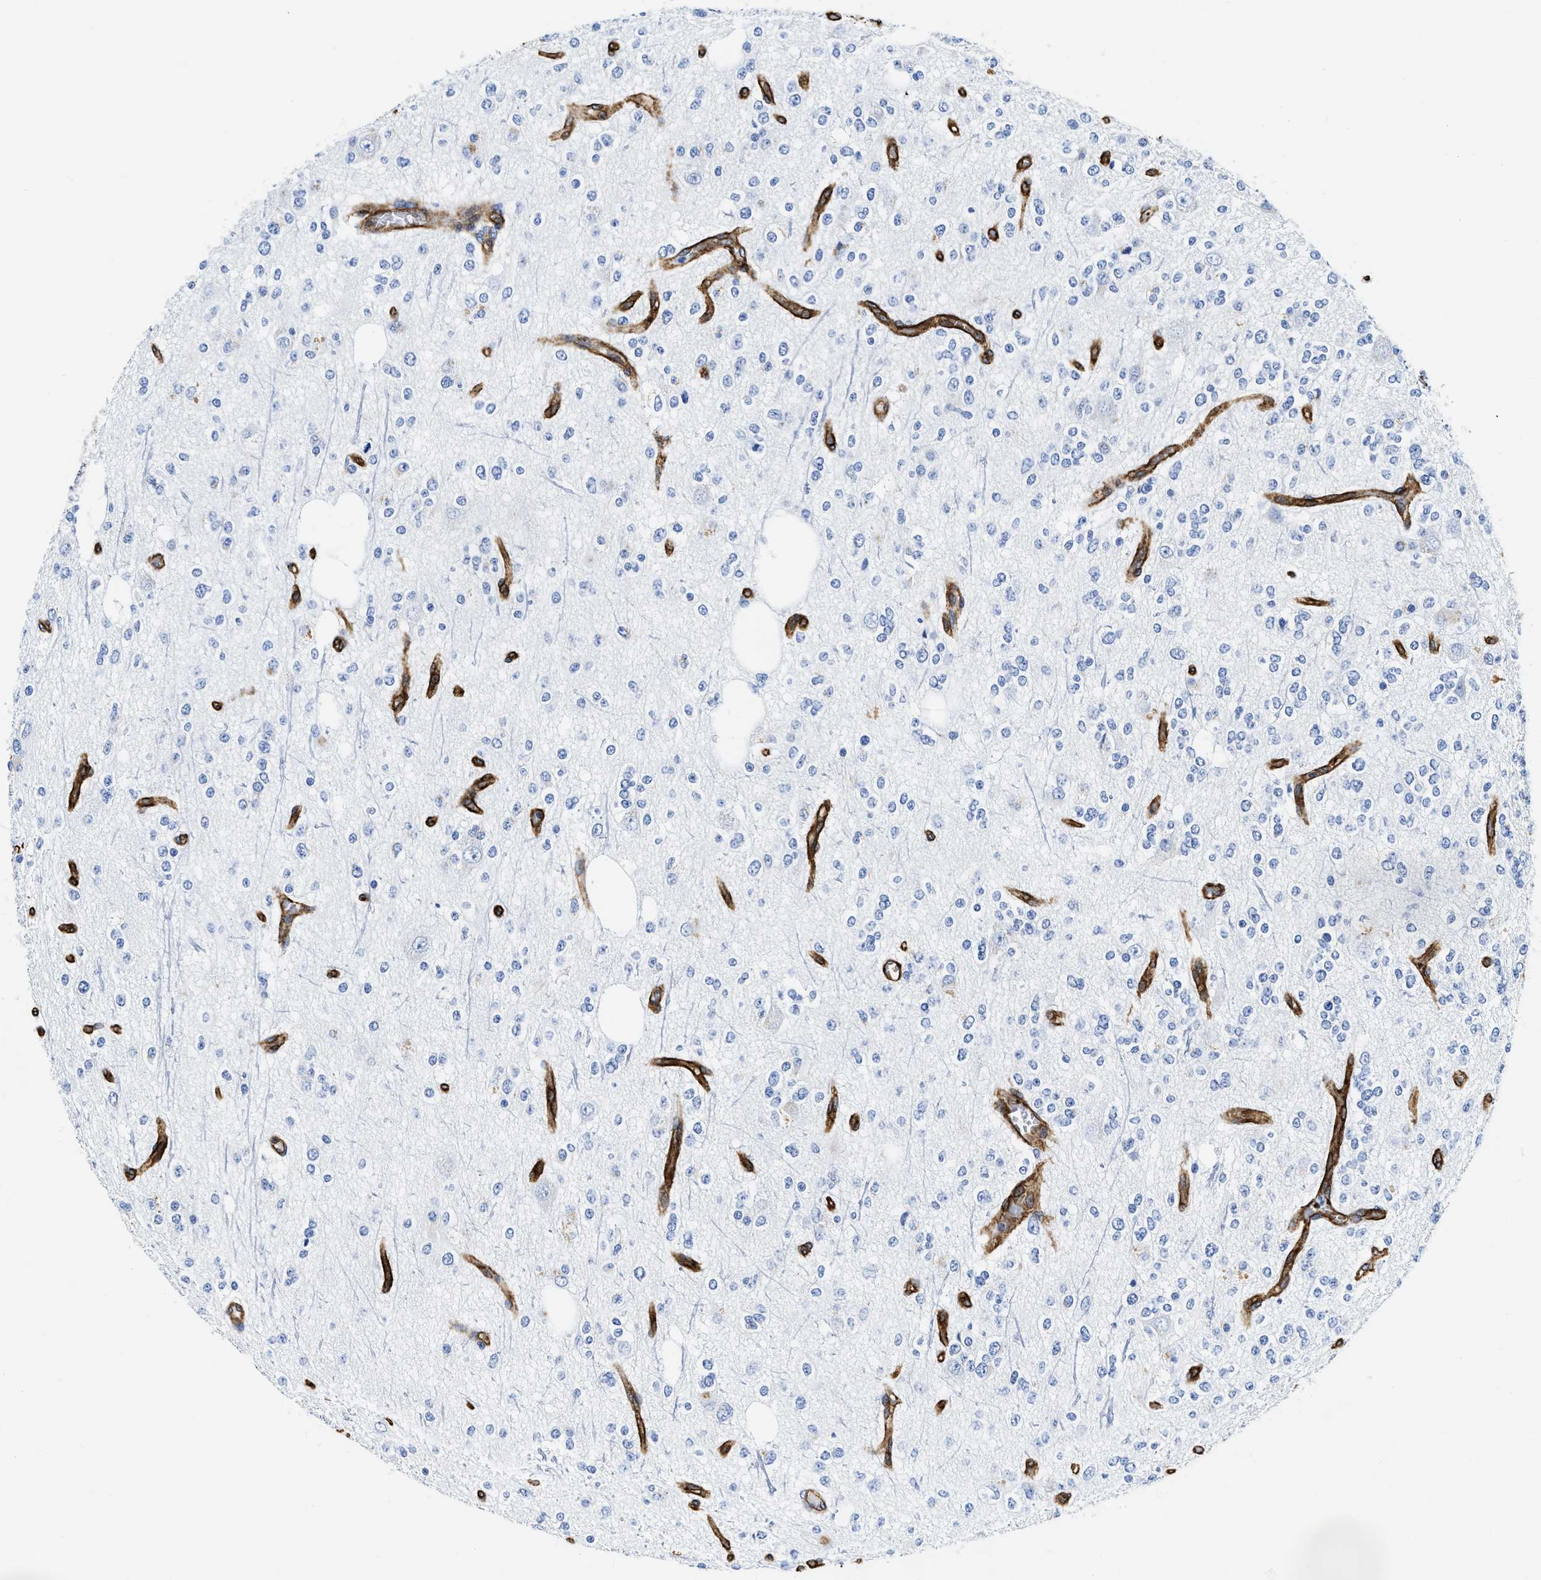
{"staining": {"intensity": "negative", "quantity": "none", "location": "none"}, "tissue": "glioma", "cell_type": "Tumor cells", "image_type": "cancer", "snomed": [{"axis": "morphology", "description": "Glioma, malignant, Low grade"}, {"axis": "topography", "description": "Brain"}], "caption": "Glioma stained for a protein using immunohistochemistry (IHC) demonstrates no positivity tumor cells.", "gene": "TVP23B", "patient": {"sex": "male", "age": 38}}